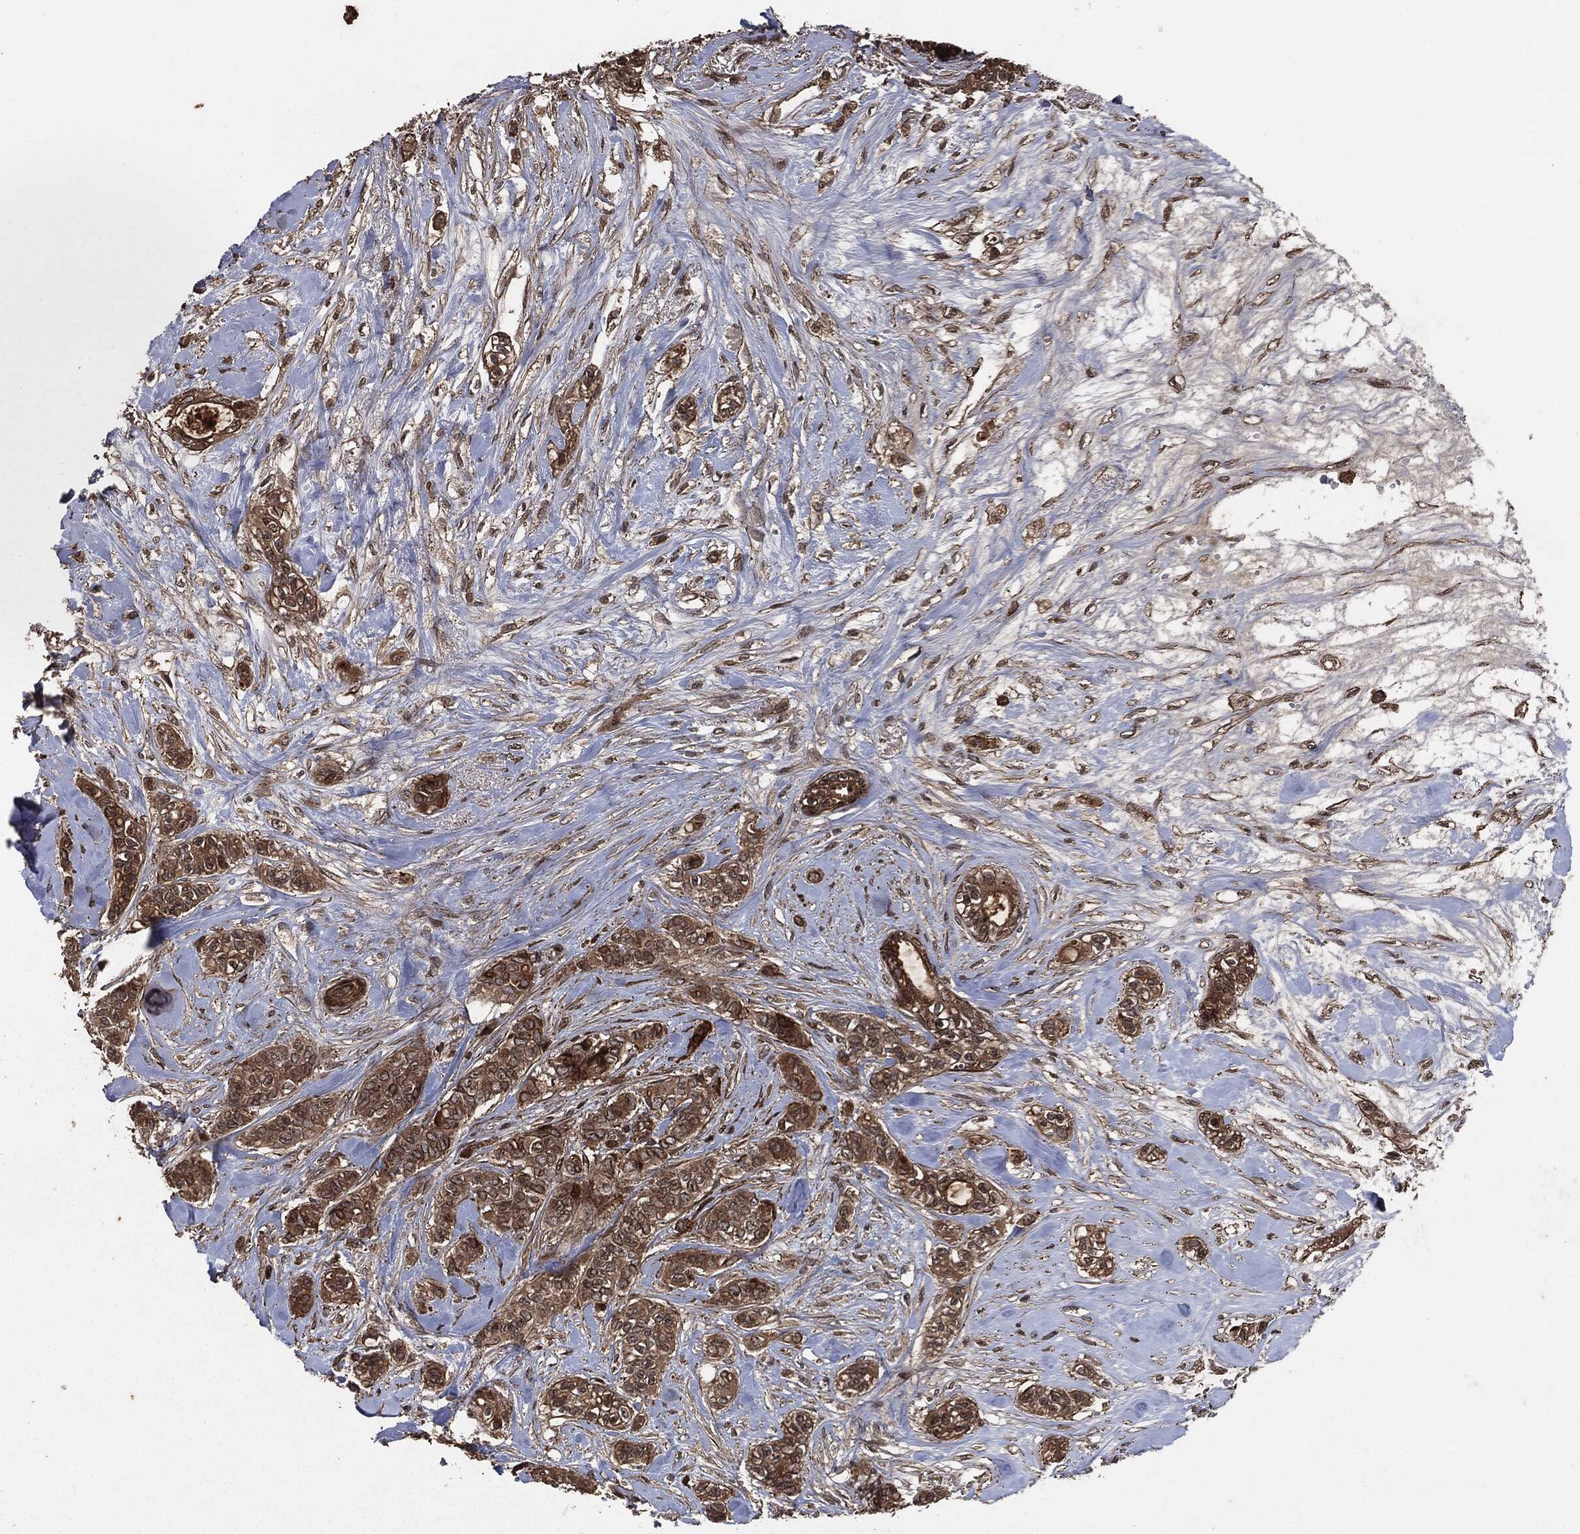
{"staining": {"intensity": "moderate", "quantity": ">75%", "location": "cytoplasmic/membranous"}, "tissue": "breast cancer", "cell_type": "Tumor cells", "image_type": "cancer", "snomed": [{"axis": "morphology", "description": "Duct carcinoma"}, {"axis": "topography", "description": "Breast"}], "caption": "Immunohistochemistry histopathology image of neoplastic tissue: human breast invasive ductal carcinoma stained using immunohistochemistry (IHC) demonstrates medium levels of moderate protein expression localized specifically in the cytoplasmic/membranous of tumor cells, appearing as a cytoplasmic/membranous brown color.", "gene": "IFIT1", "patient": {"sex": "female", "age": 71}}